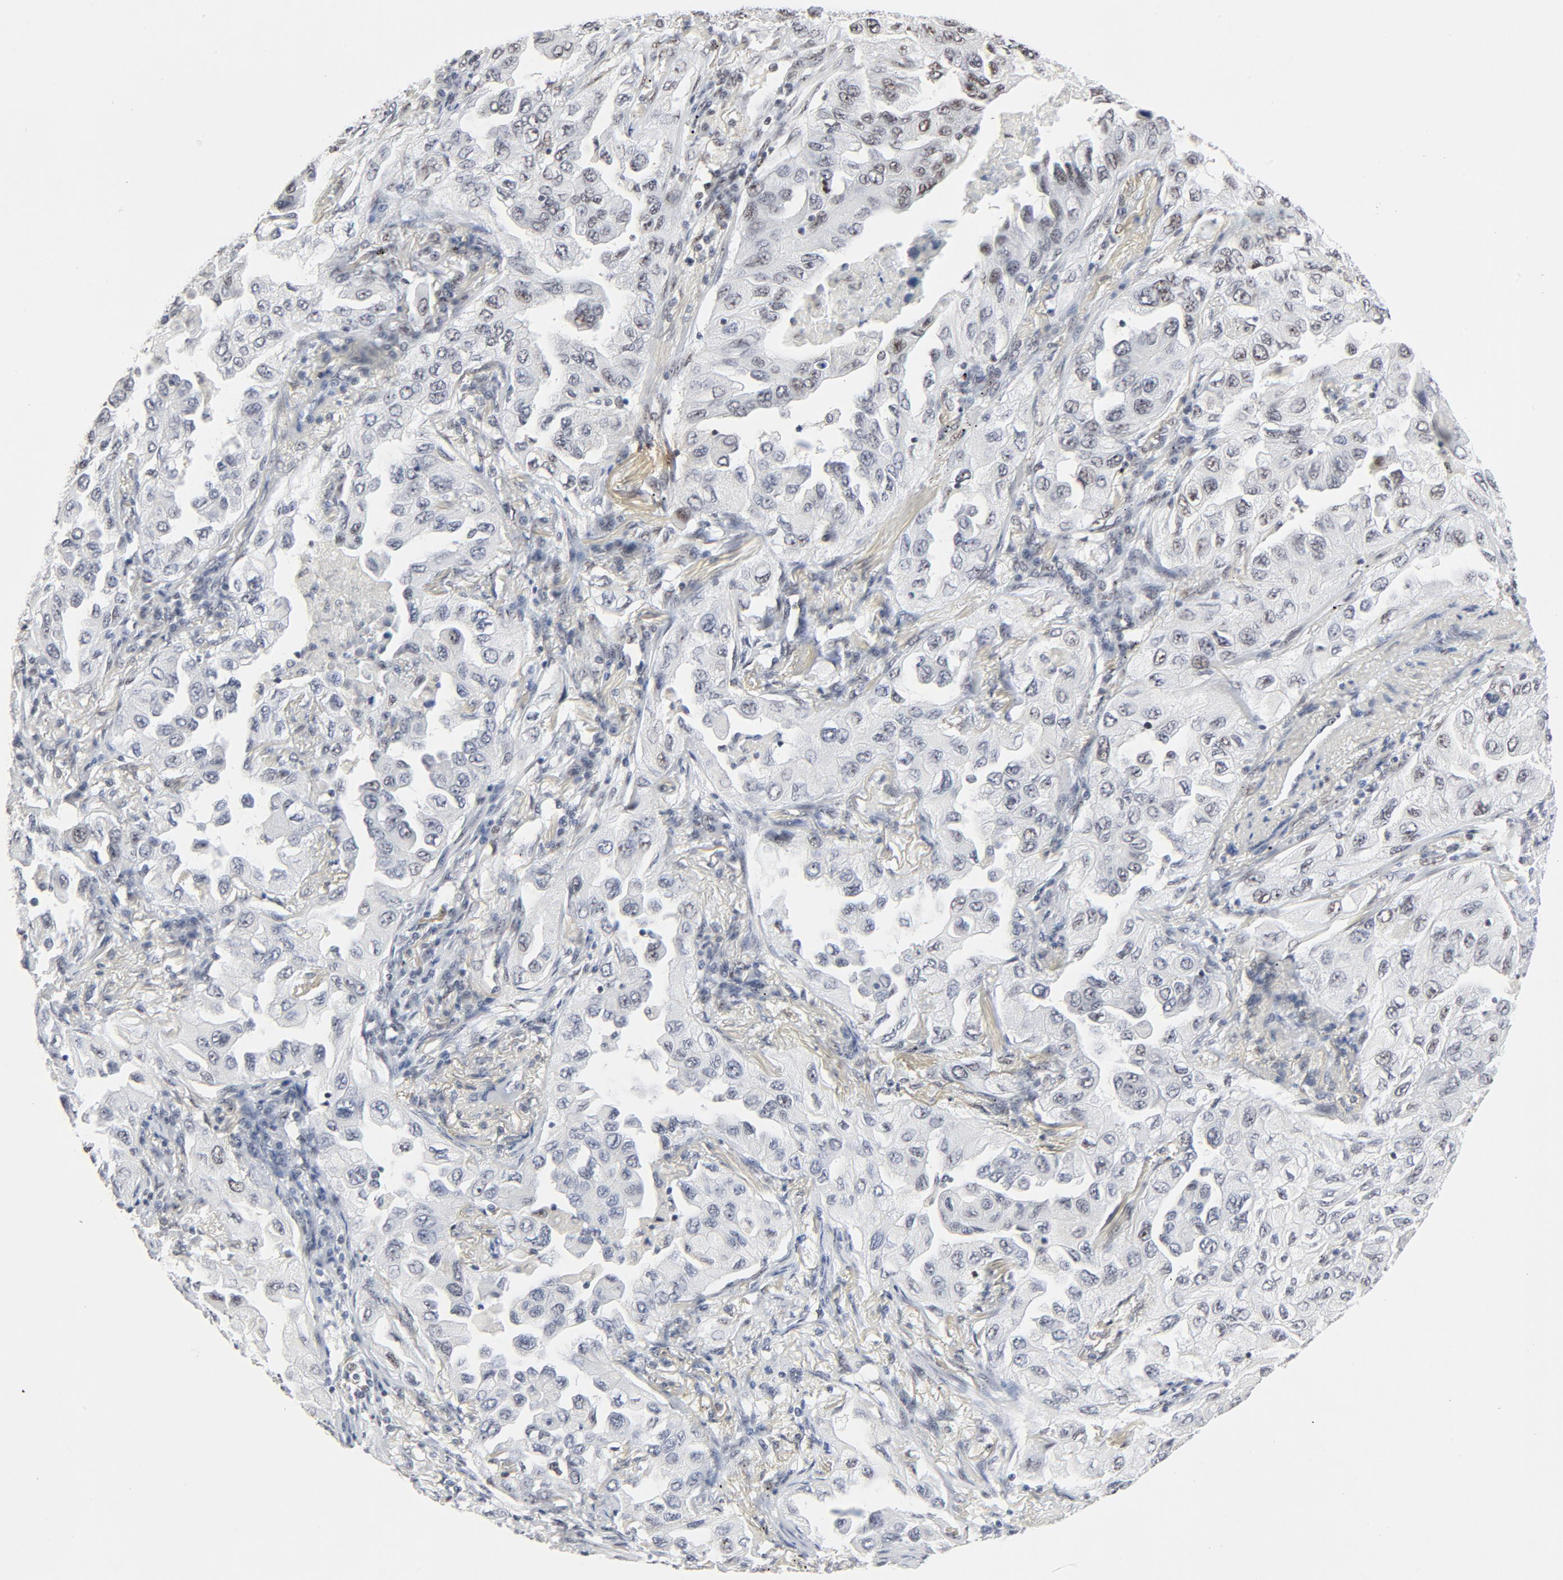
{"staining": {"intensity": "moderate", "quantity": ">75%", "location": "nuclear"}, "tissue": "lung cancer", "cell_type": "Tumor cells", "image_type": "cancer", "snomed": [{"axis": "morphology", "description": "Adenocarcinoma, NOS"}, {"axis": "topography", "description": "Lung"}], "caption": "Protein staining by IHC displays moderate nuclear staining in about >75% of tumor cells in adenocarcinoma (lung). (Brightfield microscopy of DAB IHC at high magnification).", "gene": "GTF2H1", "patient": {"sex": "female", "age": 65}}